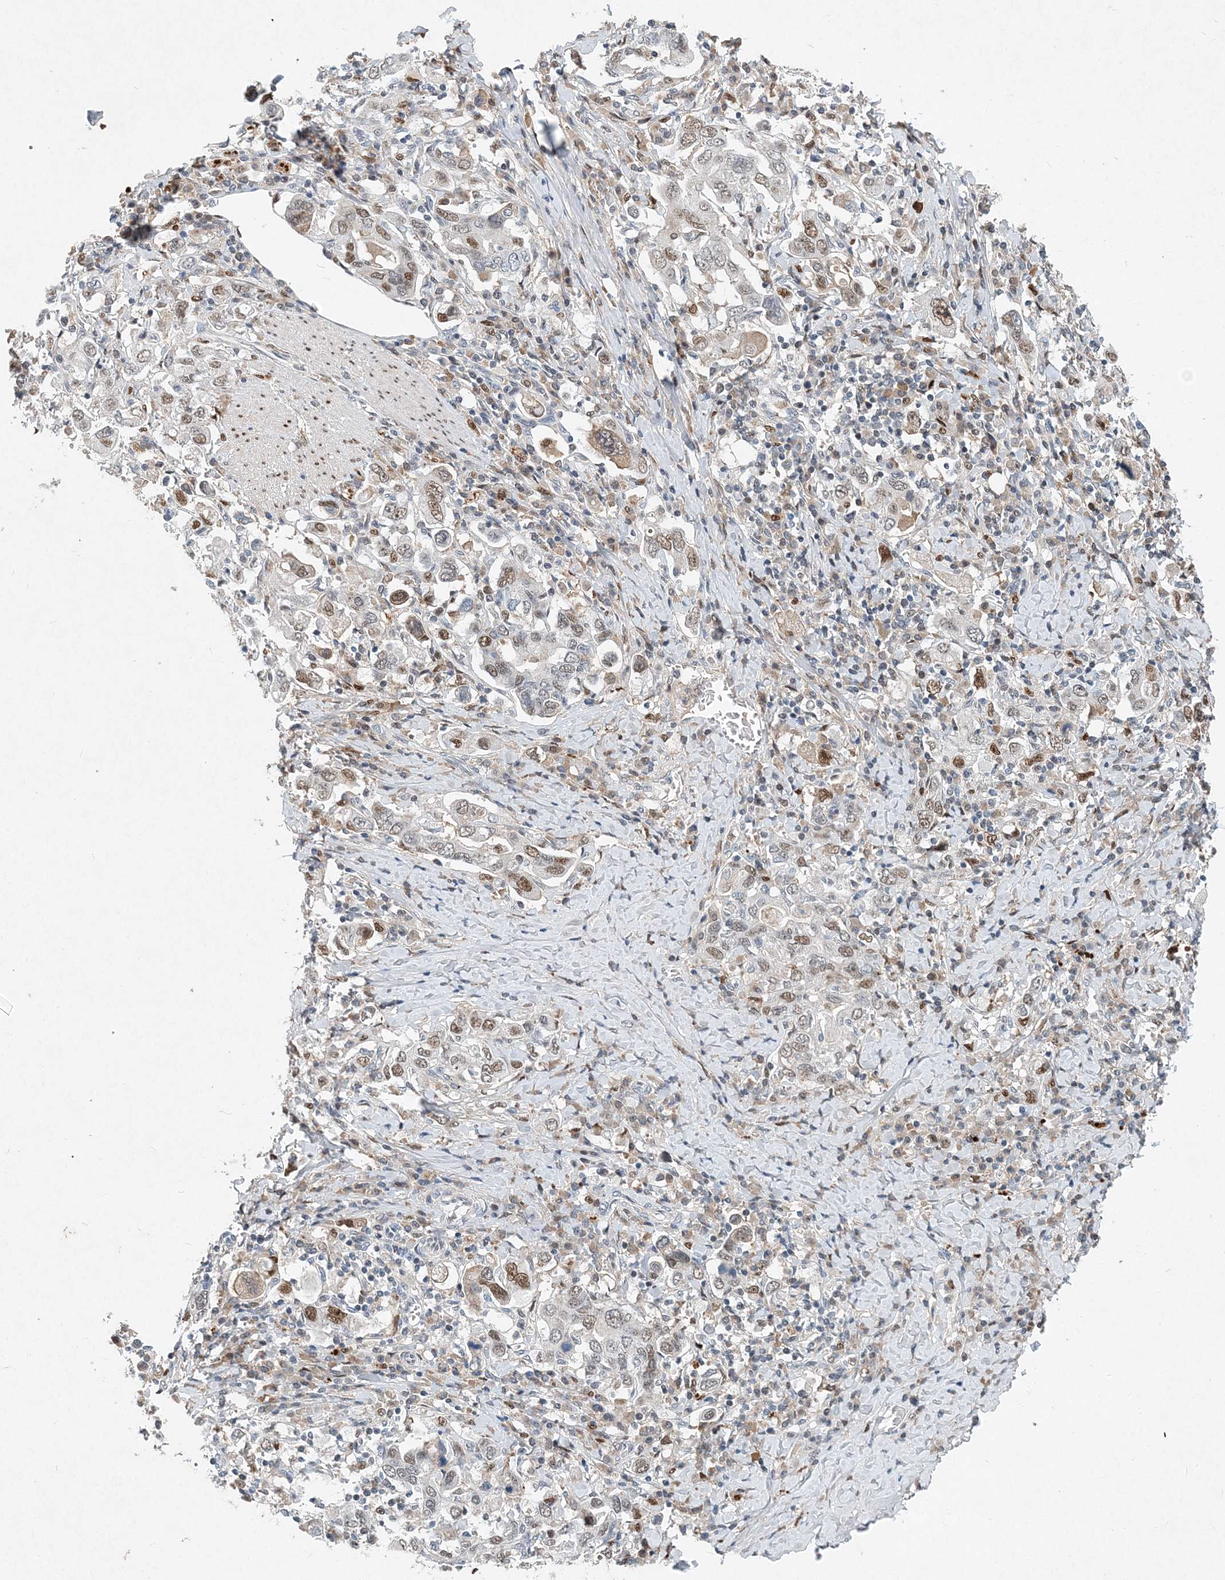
{"staining": {"intensity": "moderate", "quantity": "25%-75%", "location": "nuclear"}, "tissue": "stomach cancer", "cell_type": "Tumor cells", "image_type": "cancer", "snomed": [{"axis": "morphology", "description": "Adenocarcinoma, NOS"}, {"axis": "topography", "description": "Stomach, upper"}], "caption": "About 25%-75% of tumor cells in human stomach adenocarcinoma display moderate nuclear protein expression as visualized by brown immunohistochemical staining.", "gene": "KPNA4", "patient": {"sex": "male", "age": 62}}